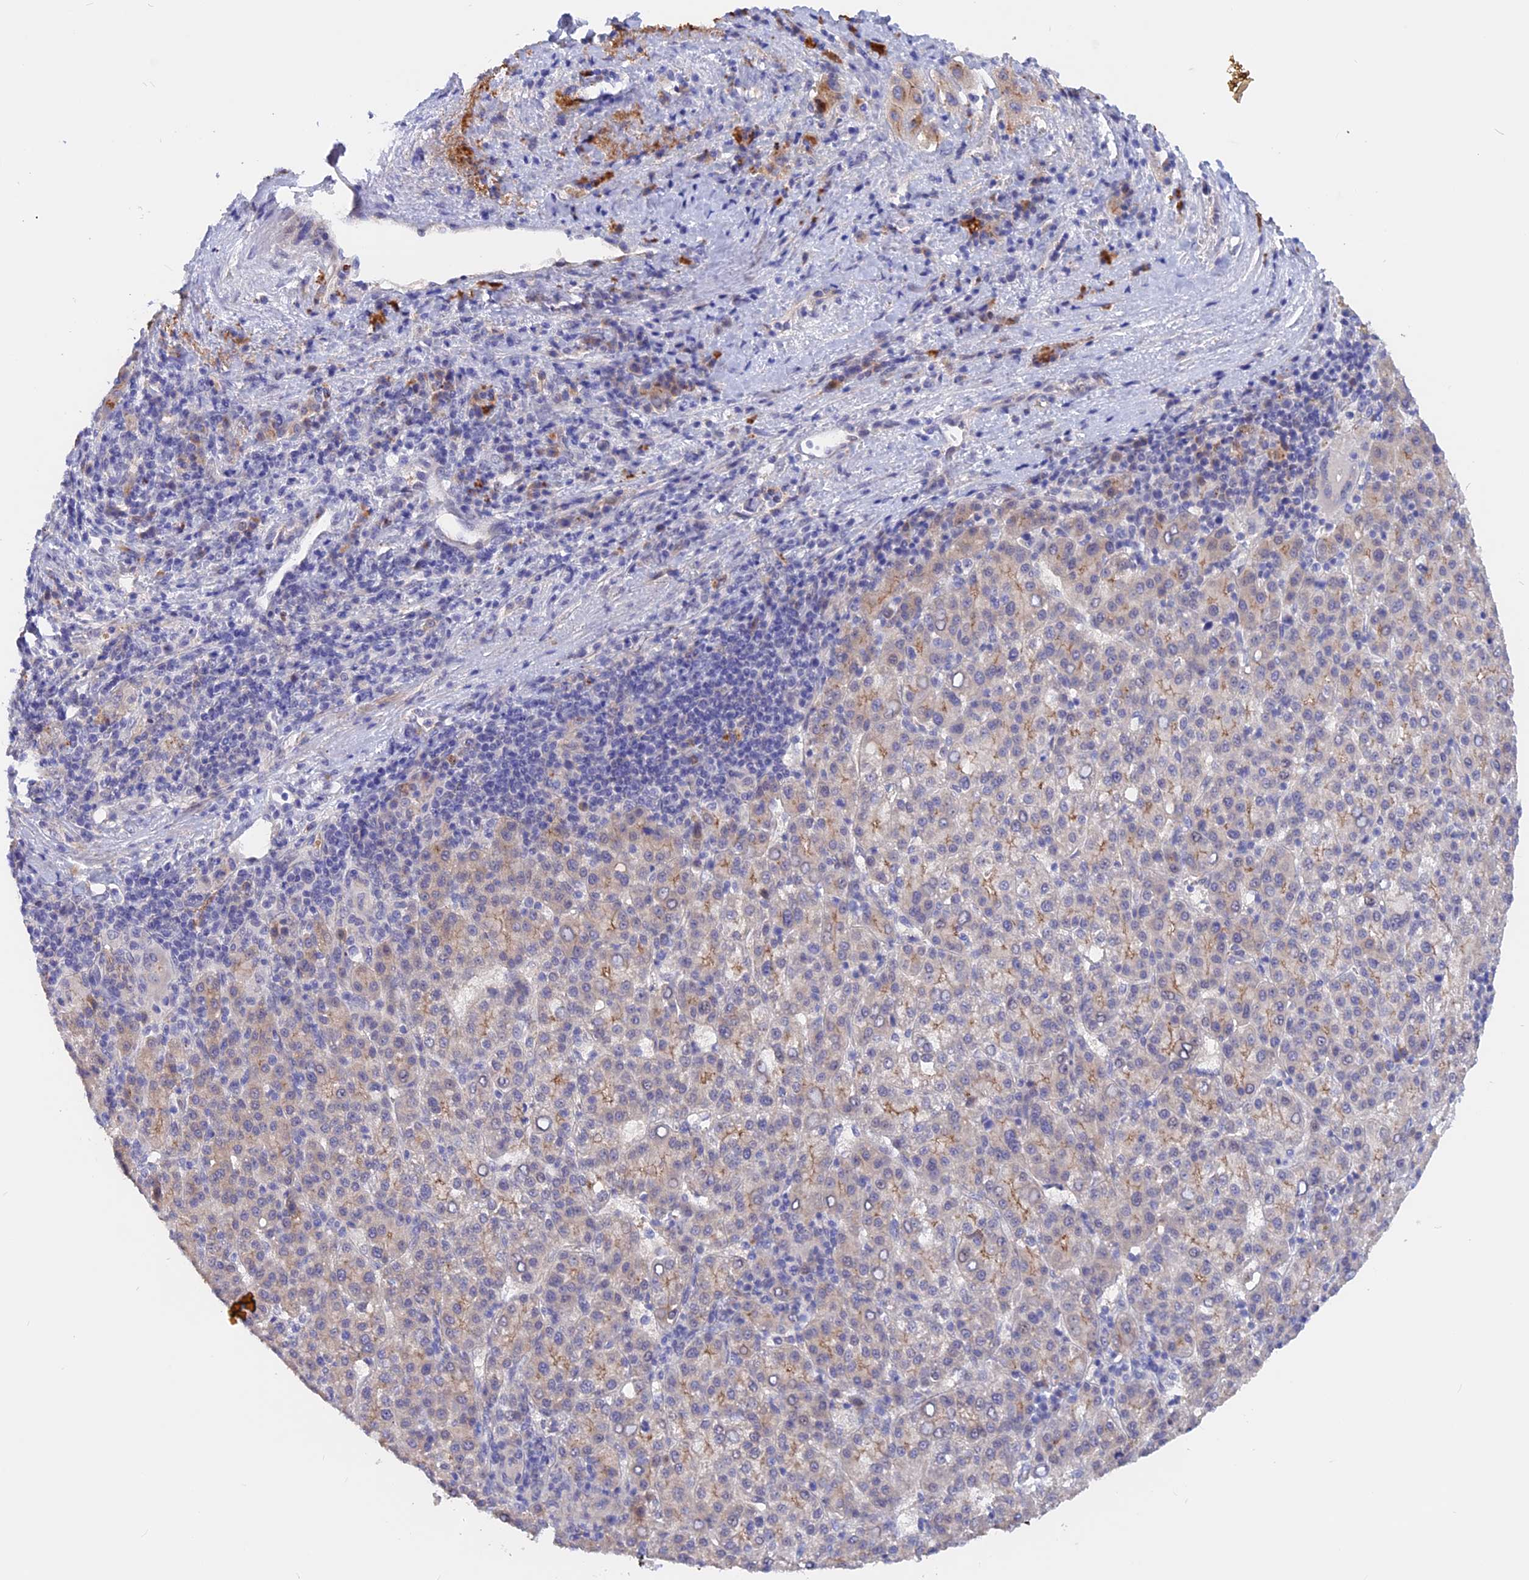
{"staining": {"intensity": "weak", "quantity": ">75%", "location": "cytoplasmic/membranous"}, "tissue": "liver cancer", "cell_type": "Tumor cells", "image_type": "cancer", "snomed": [{"axis": "morphology", "description": "Carcinoma, Hepatocellular, NOS"}, {"axis": "topography", "description": "Liver"}], "caption": "A high-resolution histopathology image shows immunohistochemistry staining of liver hepatocellular carcinoma, which displays weak cytoplasmic/membranous positivity in about >75% of tumor cells. (DAB (3,3'-diaminobenzidine) IHC with brightfield microscopy, high magnification).", "gene": "GK5", "patient": {"sex": "female", "age": 58}}